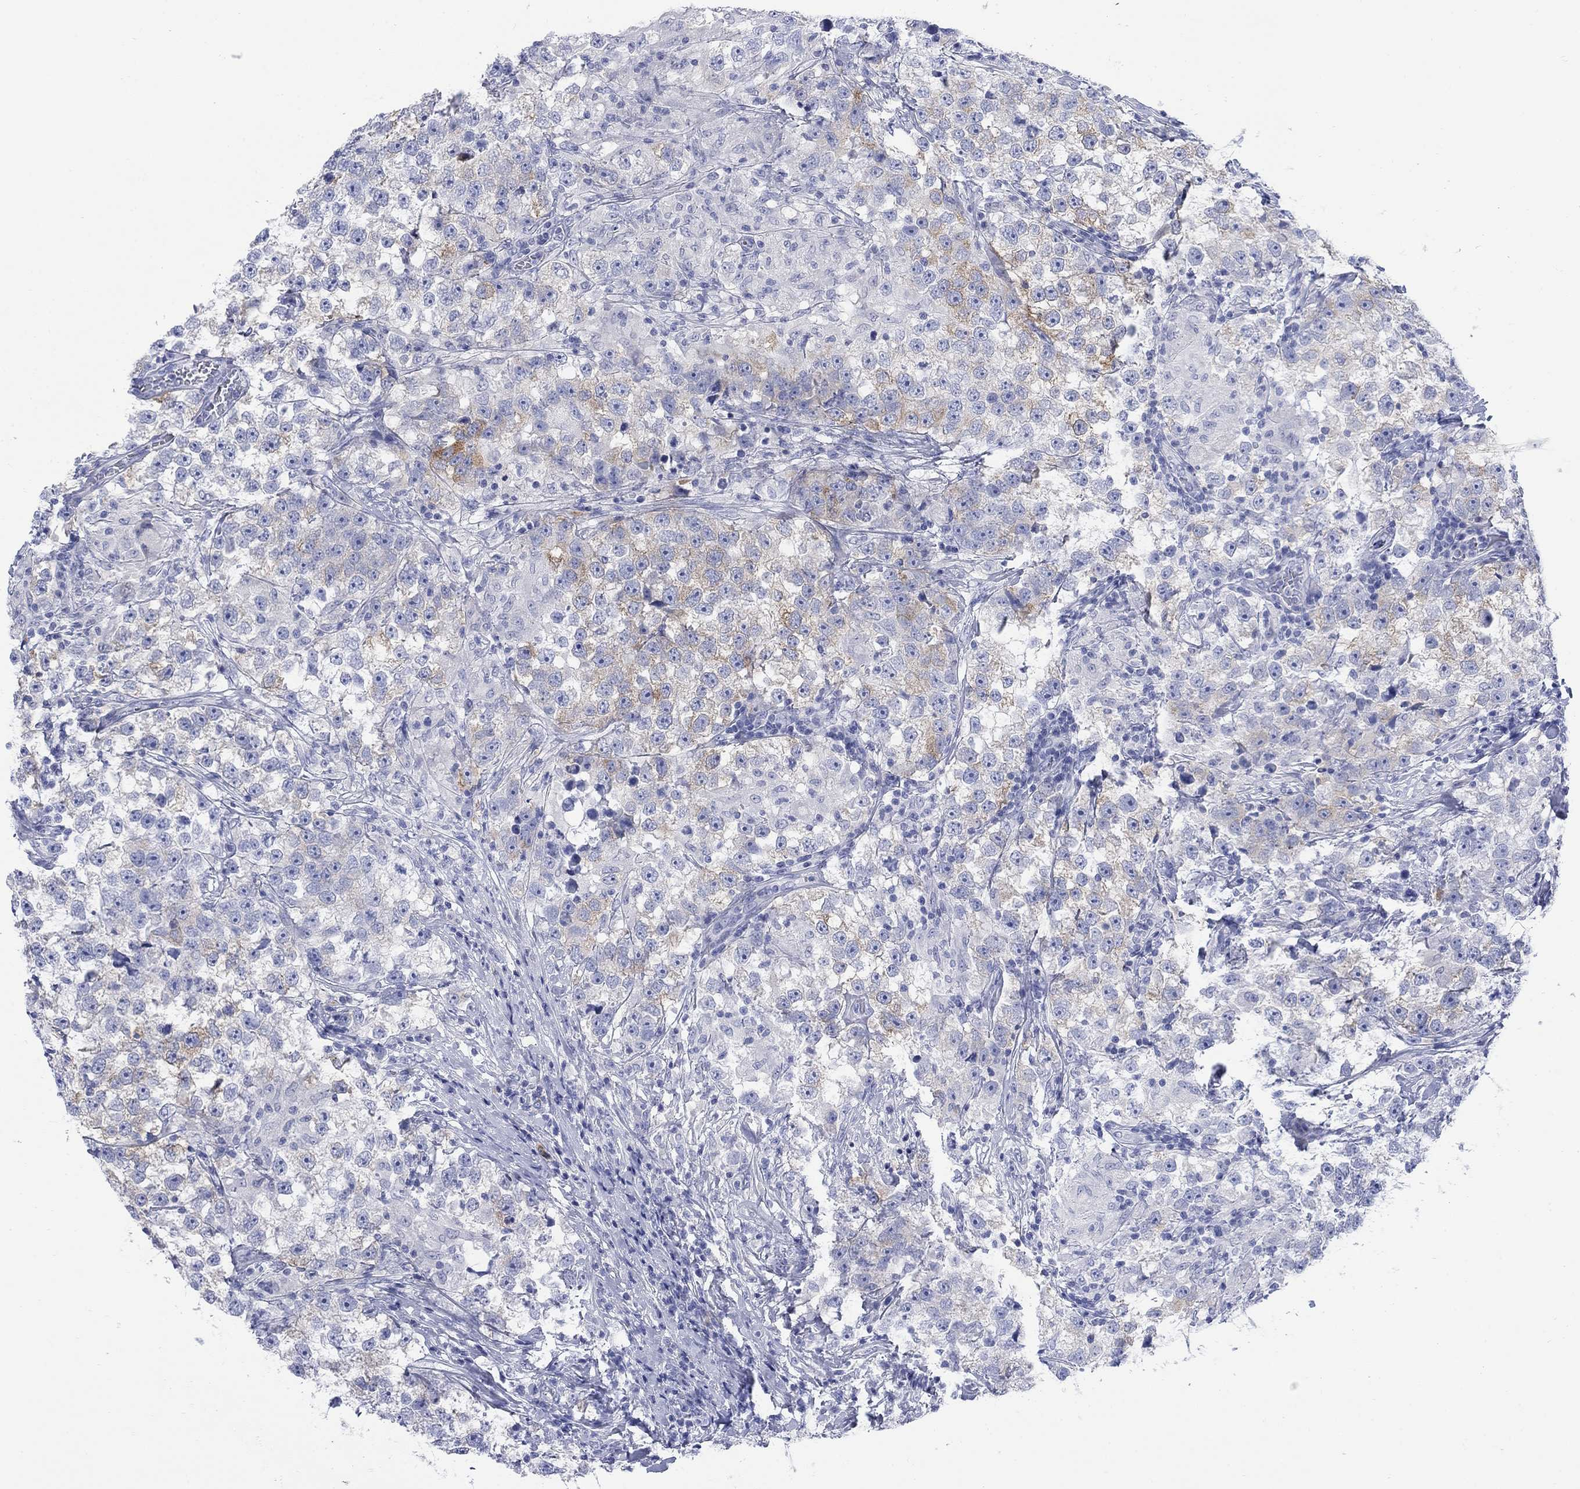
{"staining": {"intensity": "moderate", "quantity": "<25%", "location": "cytoplasmic/membranous"}, "tissue": "testis cancer", "cell_type": "Tumor cells", "image_type": "cancer", "snomed": [{"axis": "morphology", "description": "Seminoma, NOS"}, {"axis": "topography", "description": "Testis"}], "caption": "Protein staining of testis cancer (seminoma) tissue displays moderate cytoplasmic/membranous positivity in about <25% of tumor cells. (DAB (3,3'-diaminobenzidine) IHC, brown staining for protein, blue staining for nuclei).", "gene": "IGF2BP3", "patient": {"sex": "male", "age": 46}}